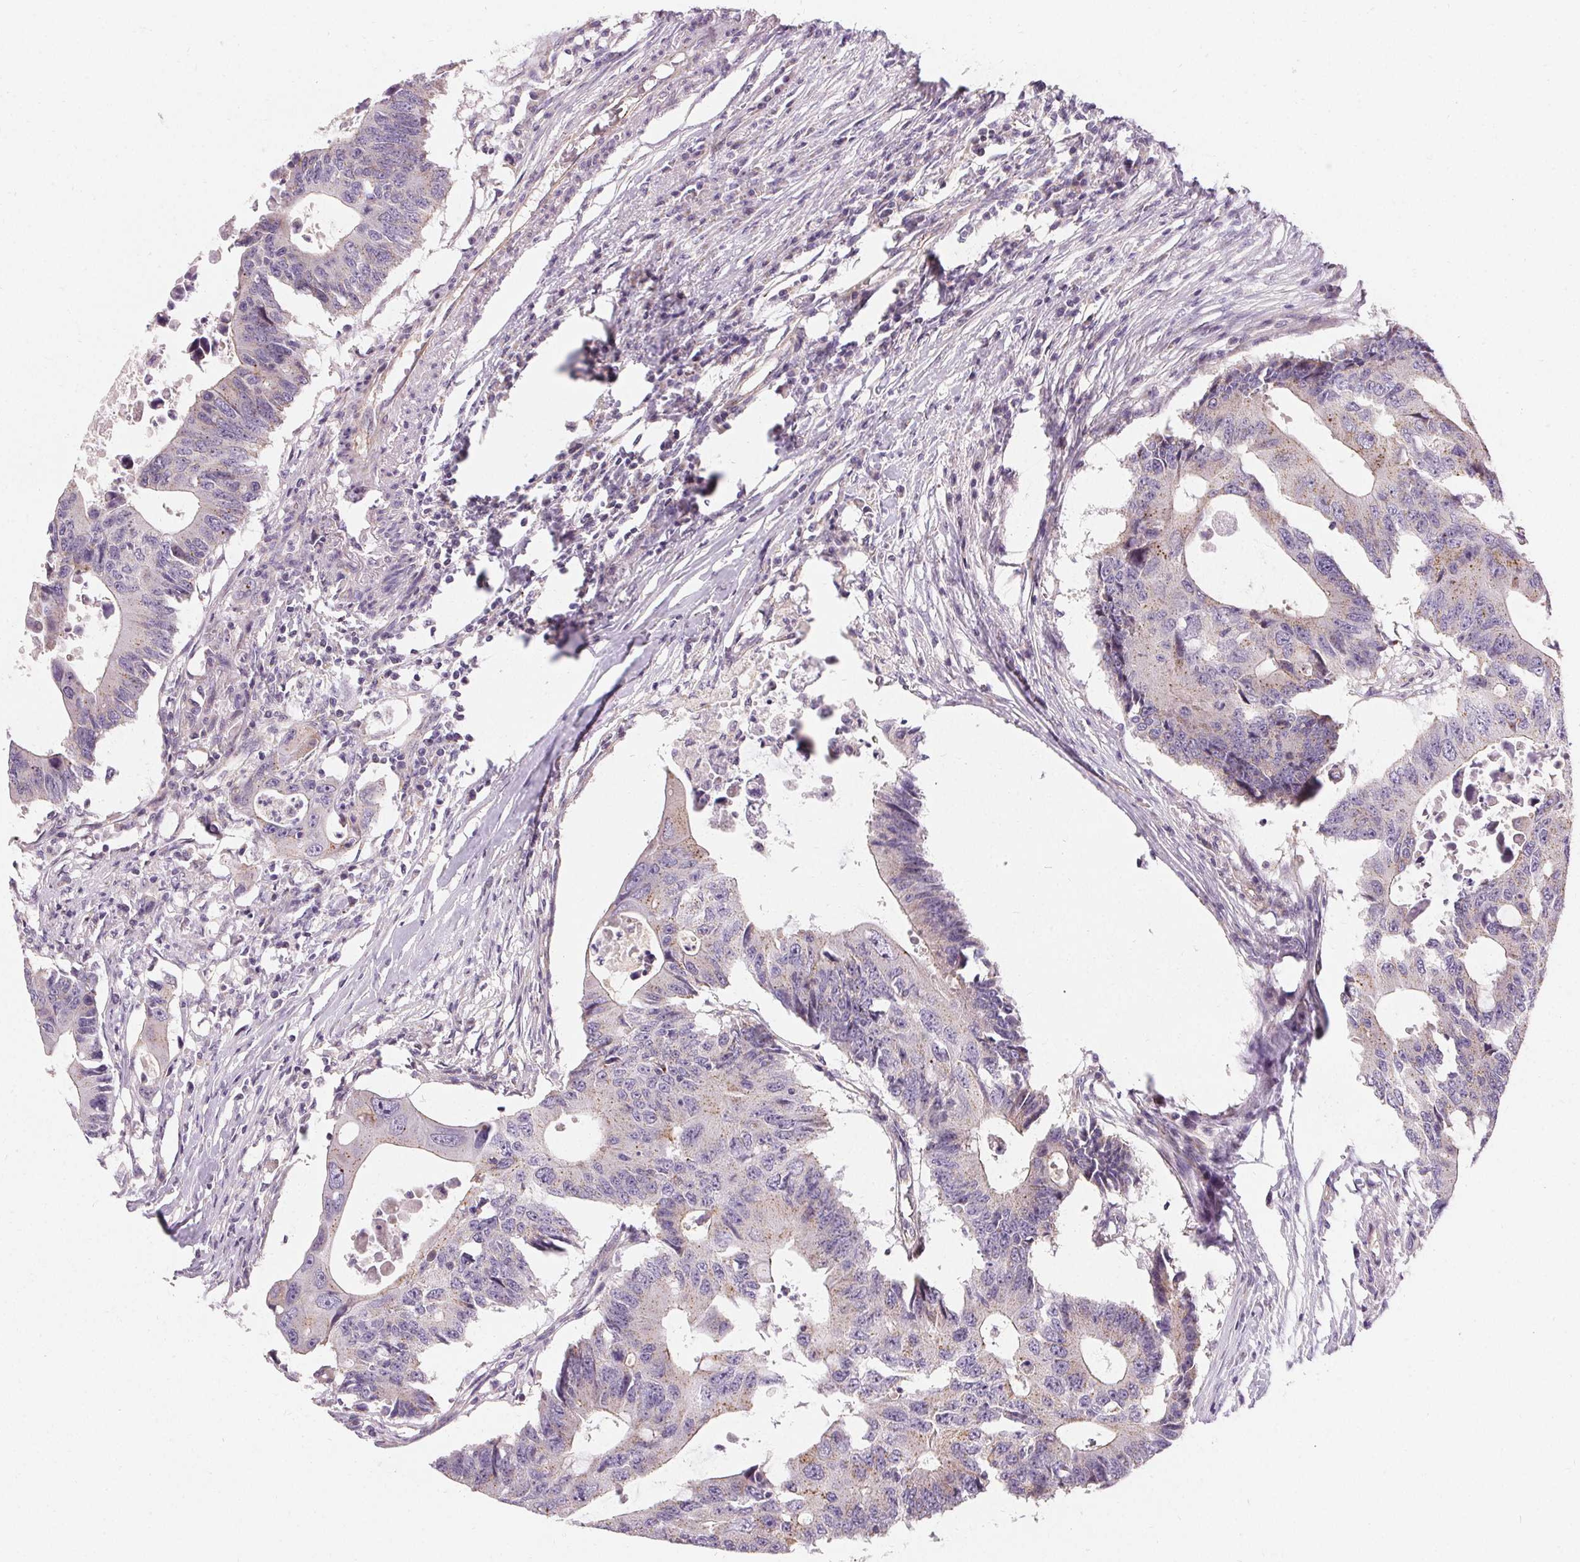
{"staining": {"intensity": "weak", "quantity": "<25%", "location": "cytoplasmic/membranous"}, "tissue": "colorectal cancer", "cell_type": "Tumor cells", "image_type": "cancer", "snomed": [{"axis": "morphology", "description": "Adenocarcinoma, NOS"}, {"axis": "topography", "description": "Colon"}], "caption": "This is a image of IHC staining of colorectal cancer (adenocarcinoma), which shows no staining in tumor cells.", "gene": "APLP1", "patient": {"sex": "male", "age": 71}}